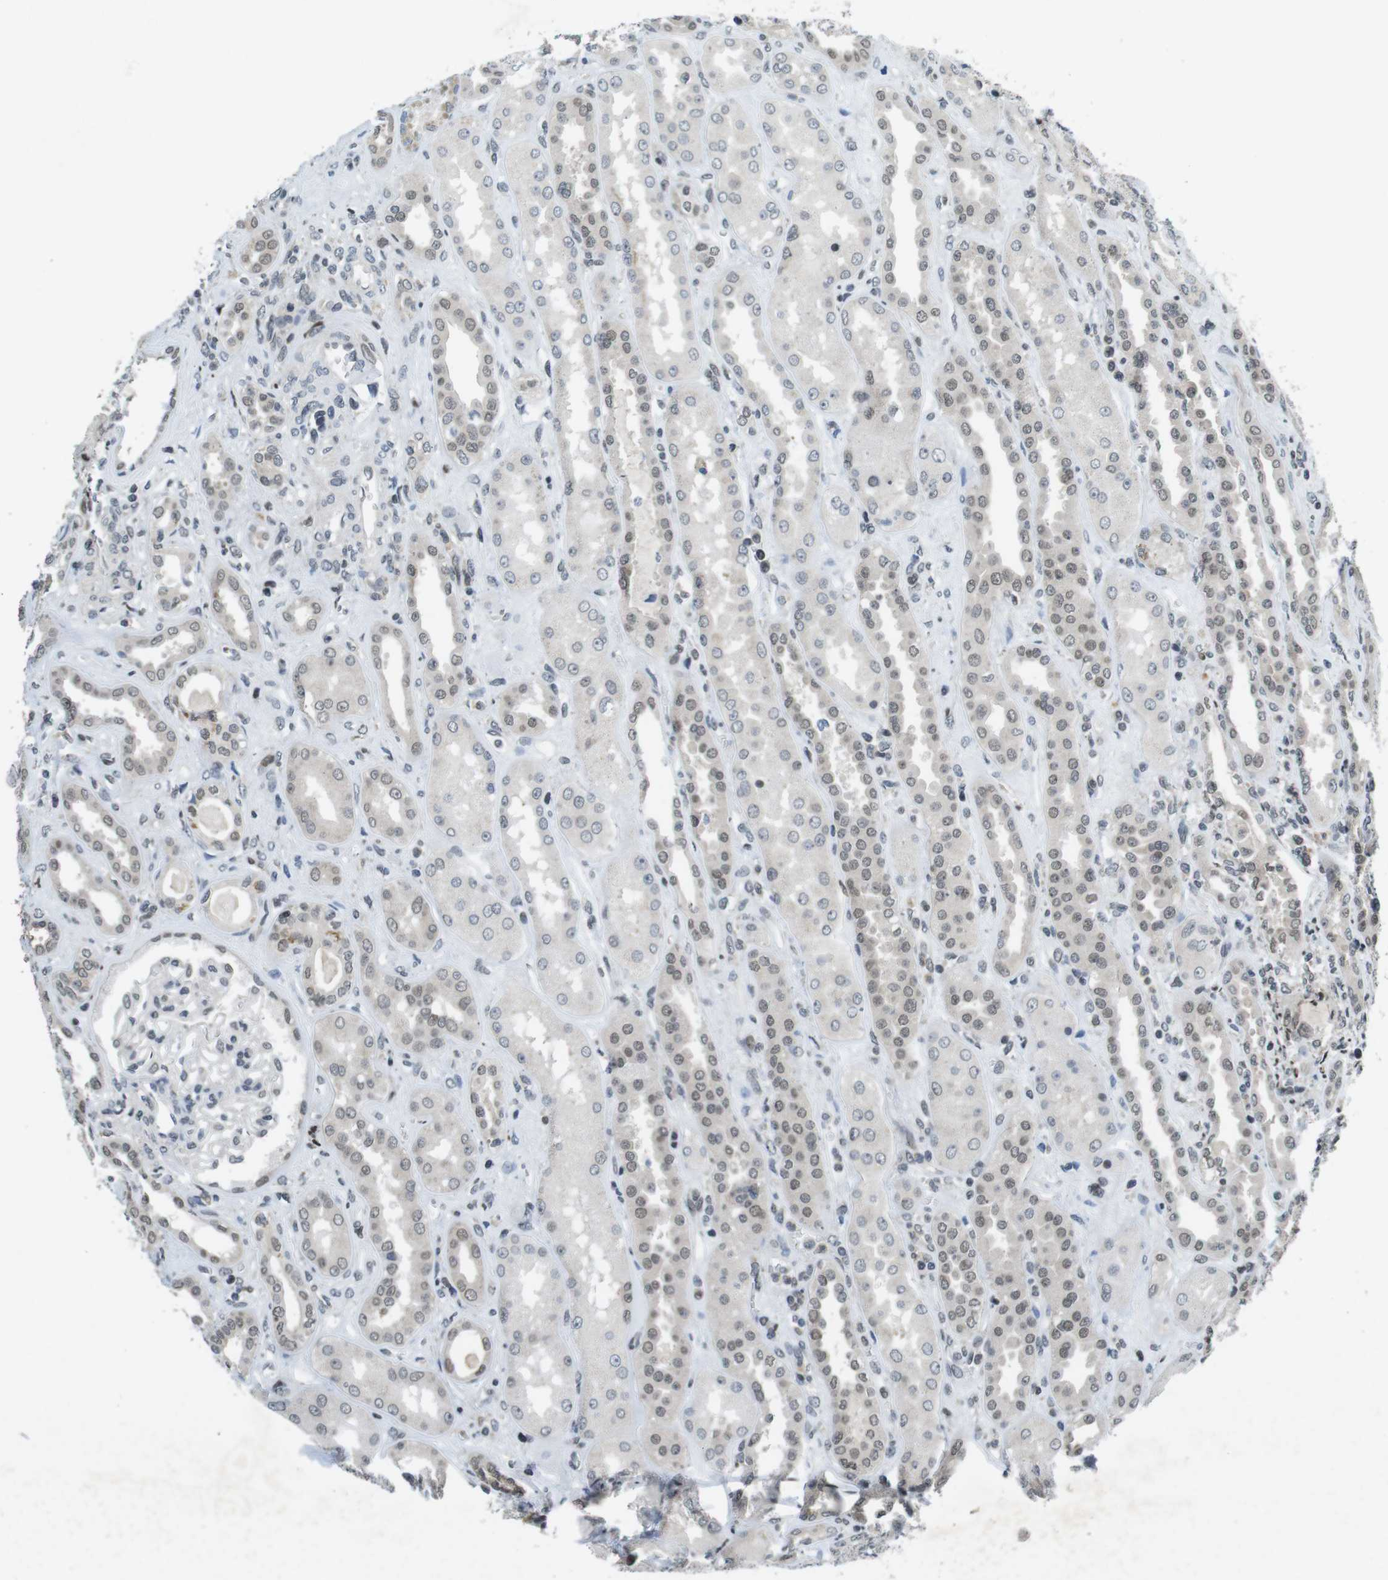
{"staining": {"intensity": "weak", "quantity": "<25%", "location": "nuclear"}, "tissue": "kidney", "cell_type": "Cells in glomeruli", "image_type": "normal", "snomed": [{"axis": "morphology", "description": "Normal tissue, NOS"}, {"axis": "topography", "description": "Kidney"}], "caption": "IHC micrograph of normal kidney: kidney stained with DAB demonstrates no significant protein expression in cells in glomeruli.", "gene": "NEK4", "patient": {"sex": "male", "age": 59}}